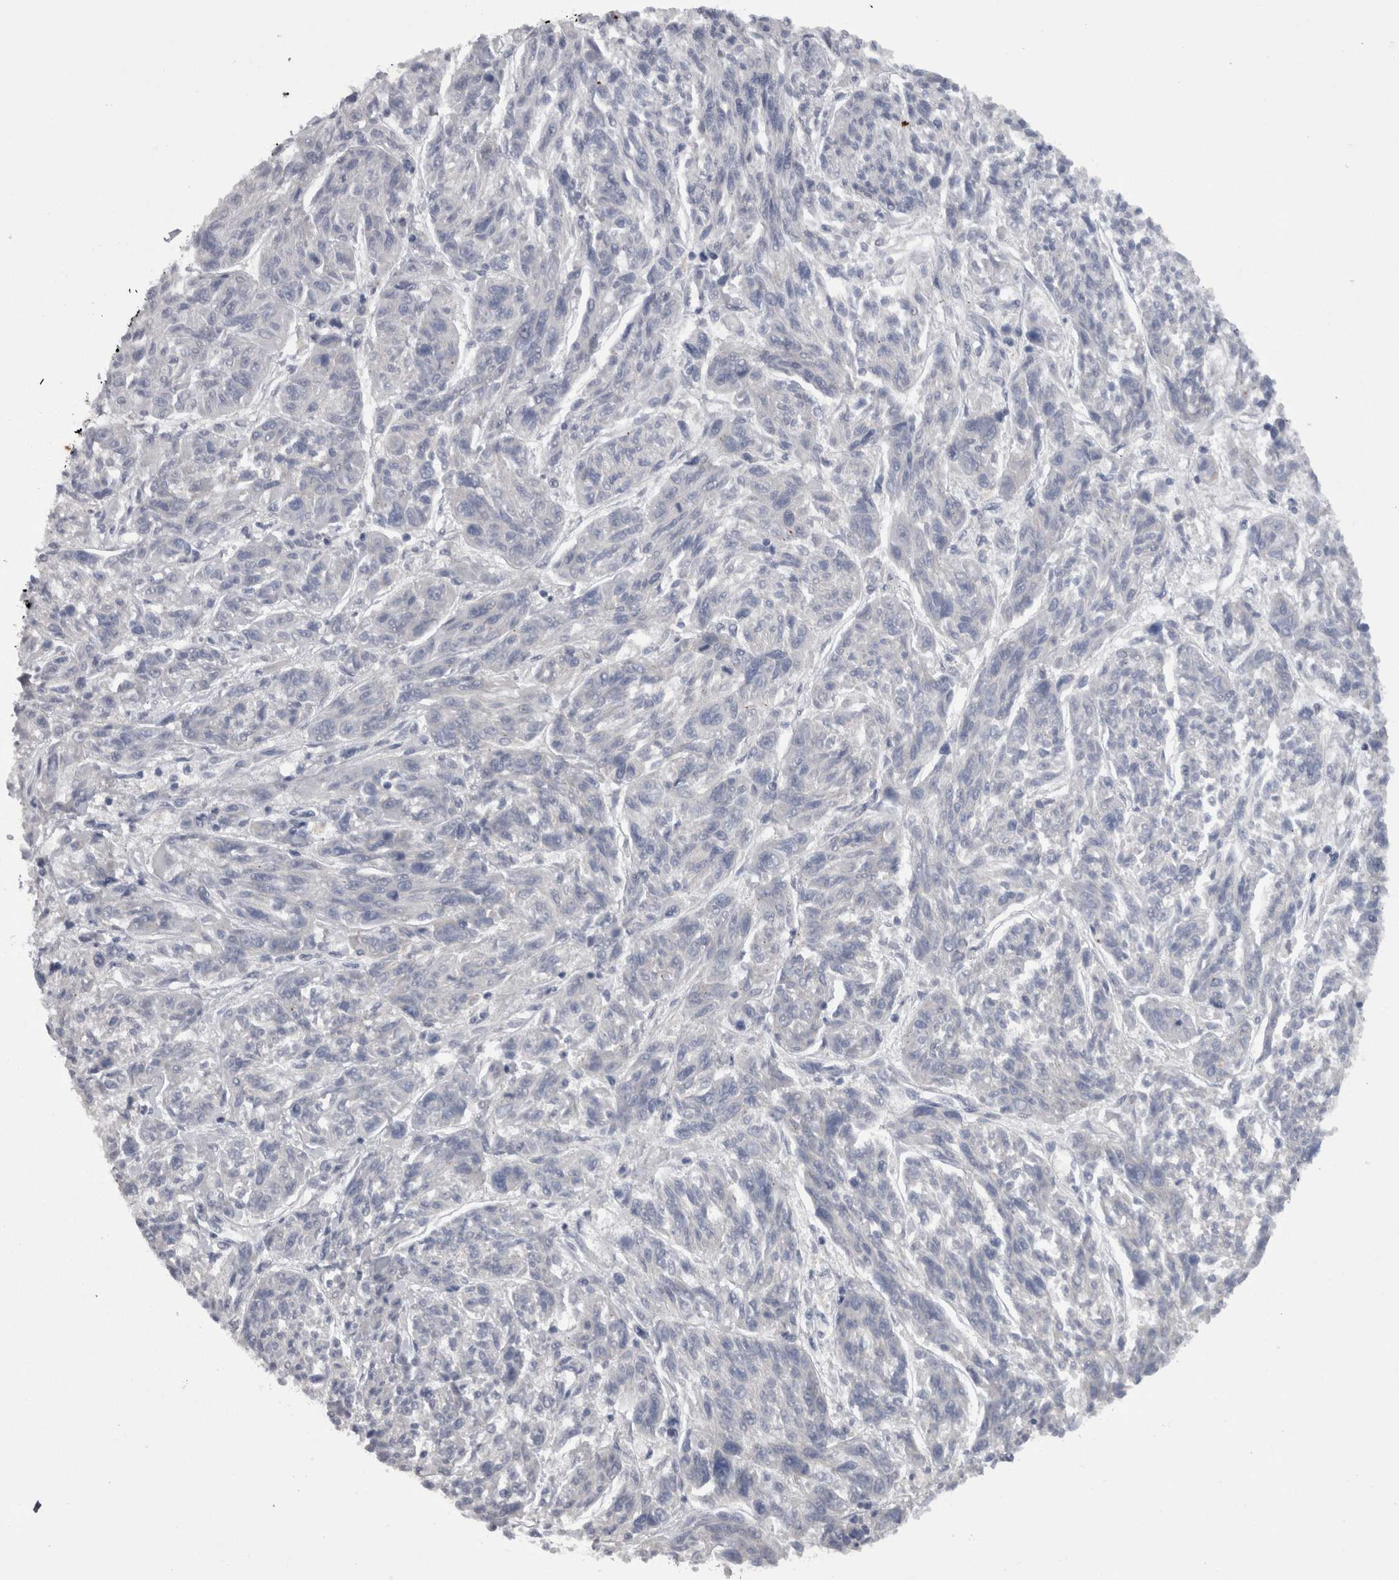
{"staining": {"intensity": "negative", "quantity": "none", "location": "none"}, "tissue": "melanoma", "cell_type": "Tumor cells", "image_type": "cancer", "snomed": [{"axis": "morphology", "description": "Malignant melanoma, NOS"}, {"axis": "topography", "description": "Skin"}], "caption": "Micrograph shows no protein staining in tumor cells of melanoma tissue. The staining was performed using DAB to visualize the protein expression in brown, while the nuclei were stained in blue with hematoxylin (Magnification: 20x).", "gene": "CAMK2D", "patient": {"sex": "male", "age": 53}}